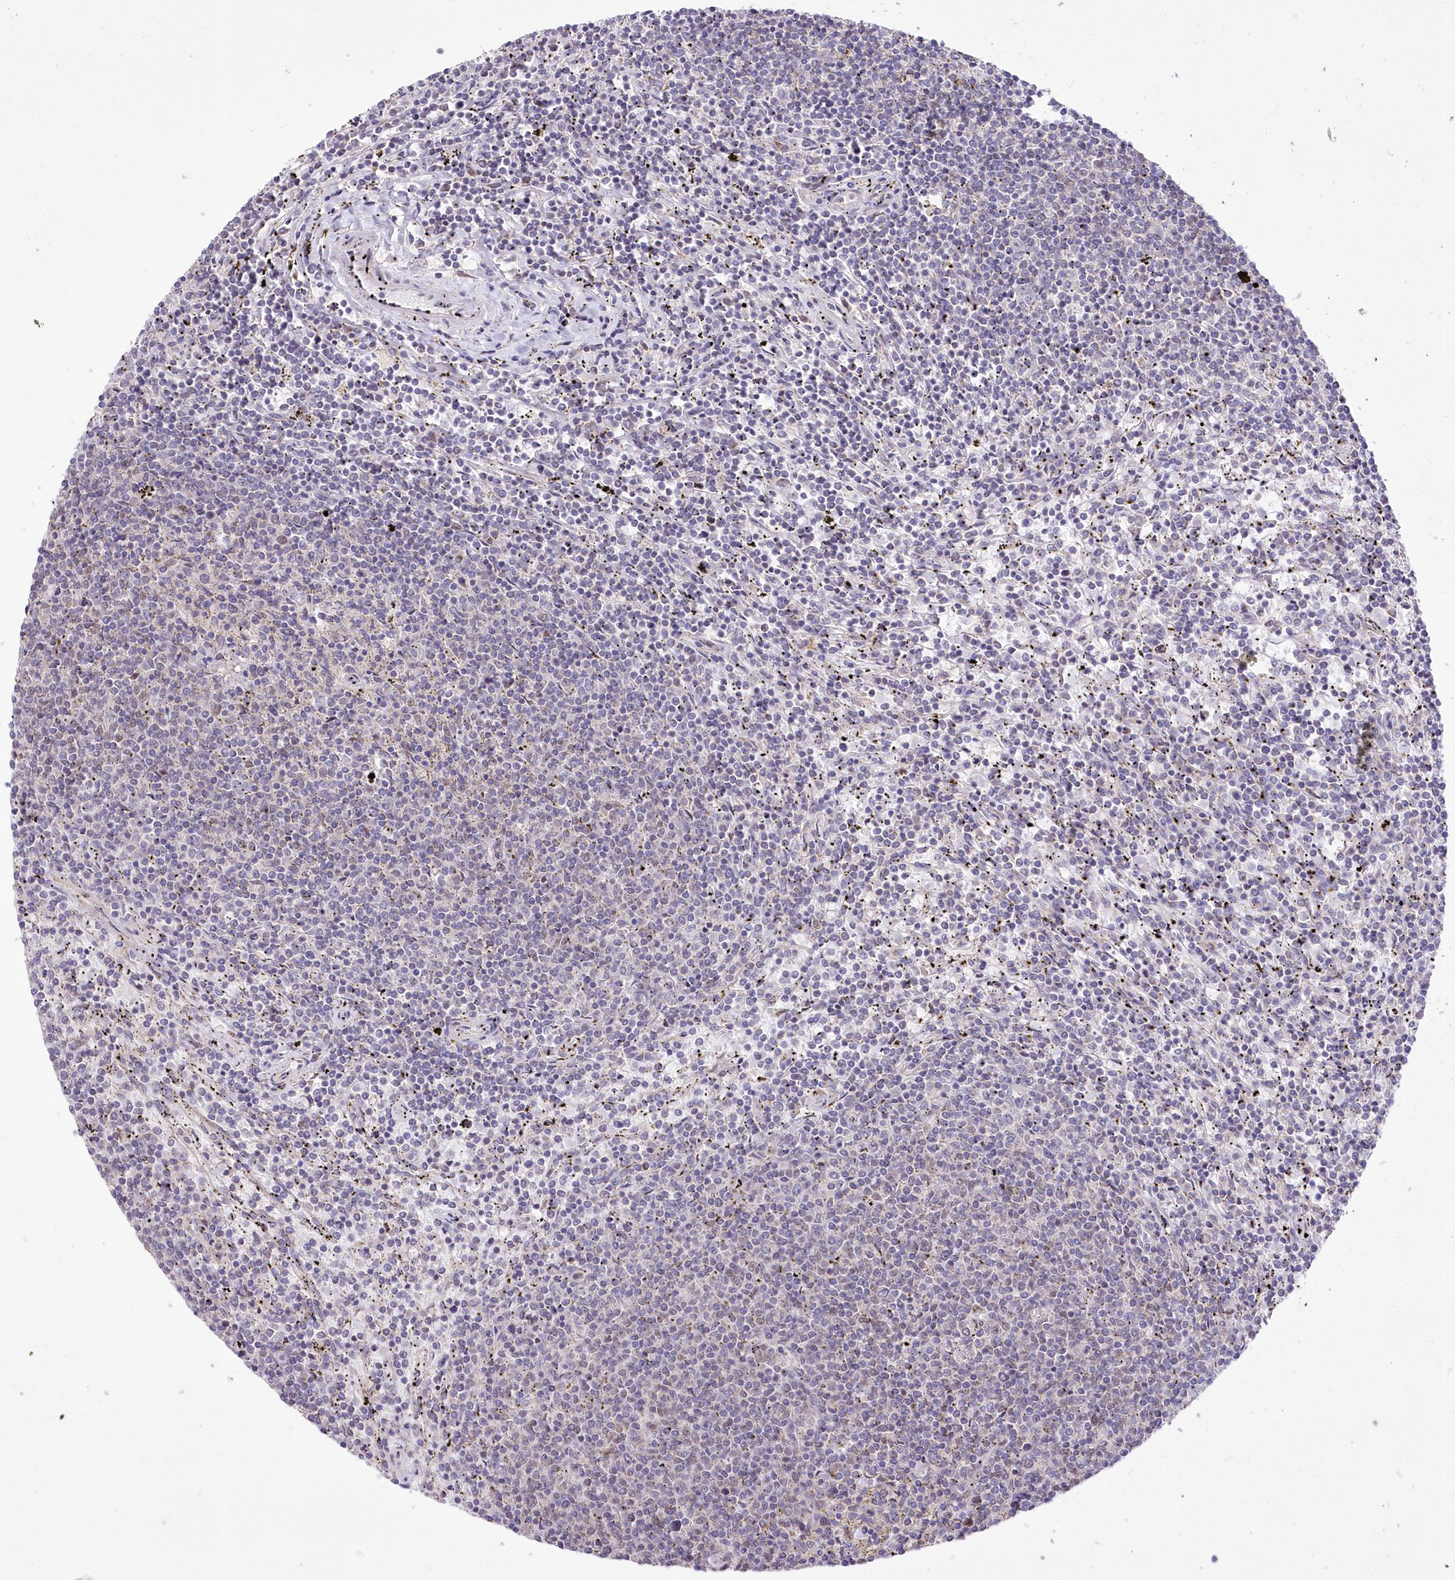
{"staining": {"intensity": "negative", "quantity": "none", "location": "none"}, "tissue": "lymphoma", "cell_type": "Tumor cells", "image_type": "cancer", "snomed": [{"axis": "morphology", "description": "Malignant lymphoma, non-Hodgkin's type, Low grade"}, {"axis": "topography", "description": "Spleen"}], "caption": "Tumor cells are negative for brown protein staining in low-grade malignant lymphoma, non-Hodgkin's type. (DAB IHC visualized using brightfield microscopy, high magnification).", "gene": "FAM241B", "patient": {"sex": "female", "age": 50}}